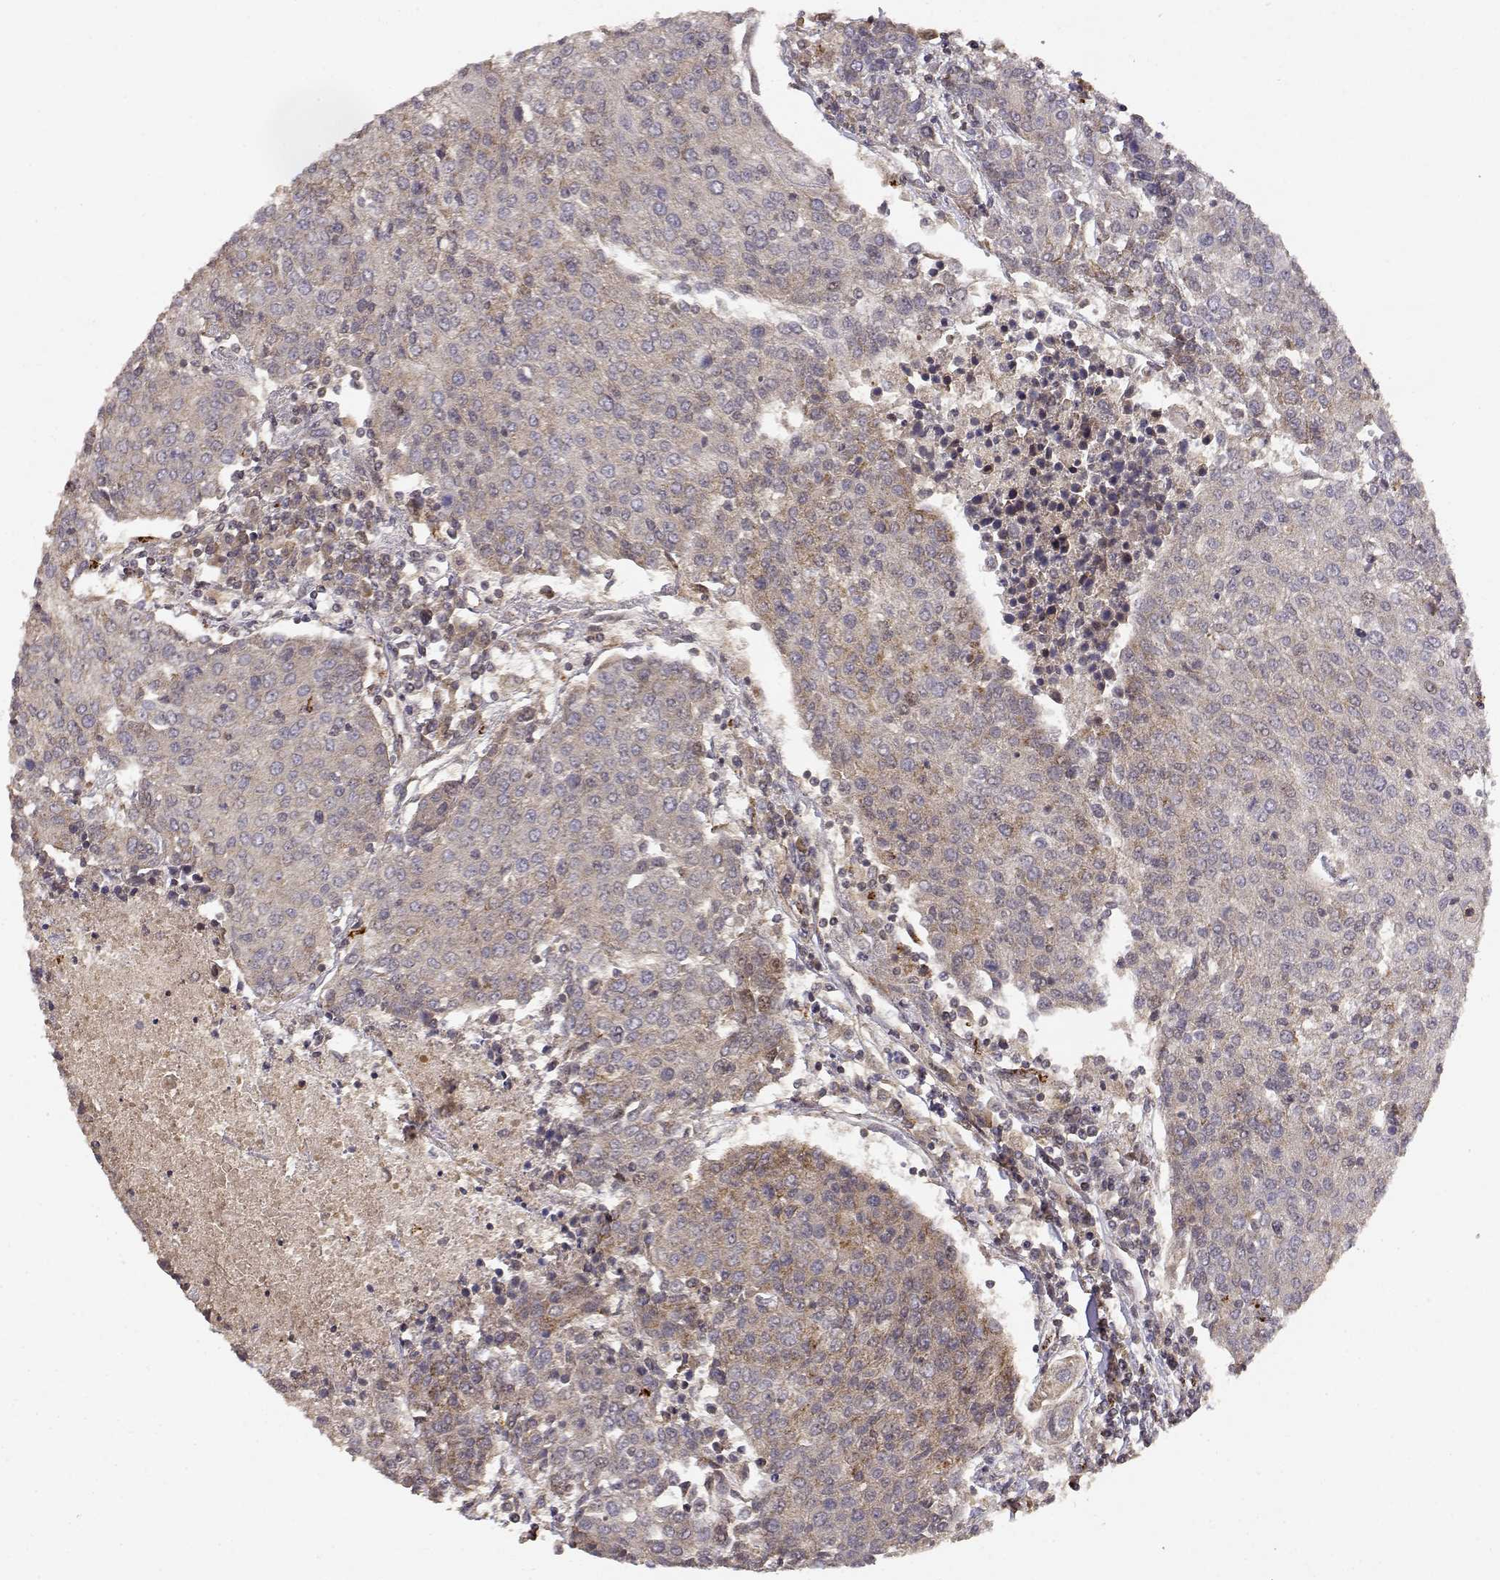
{"staining": {"intensity": "weak", "quantity": ">75%", "location": "cytoplasmic/membranous"}, "tissue": "urothelial cancer", "cell_type": "Tumor cells", "image_type": "cancer", "snomed": [{"axis": "morphology", "description": "Urothelial carcinoma, High grade"}, {"axis": "topography", "description": "Urinary bladder"}], "caption": "Brown immunohistochemical staining in high-grade urothelial carcinoma demonstrates weak cytoplasmic/membranous positivity in about >75% of tumor cells.", "gene": "PICK1", "patient": {"sex": "female", "age": 85}}